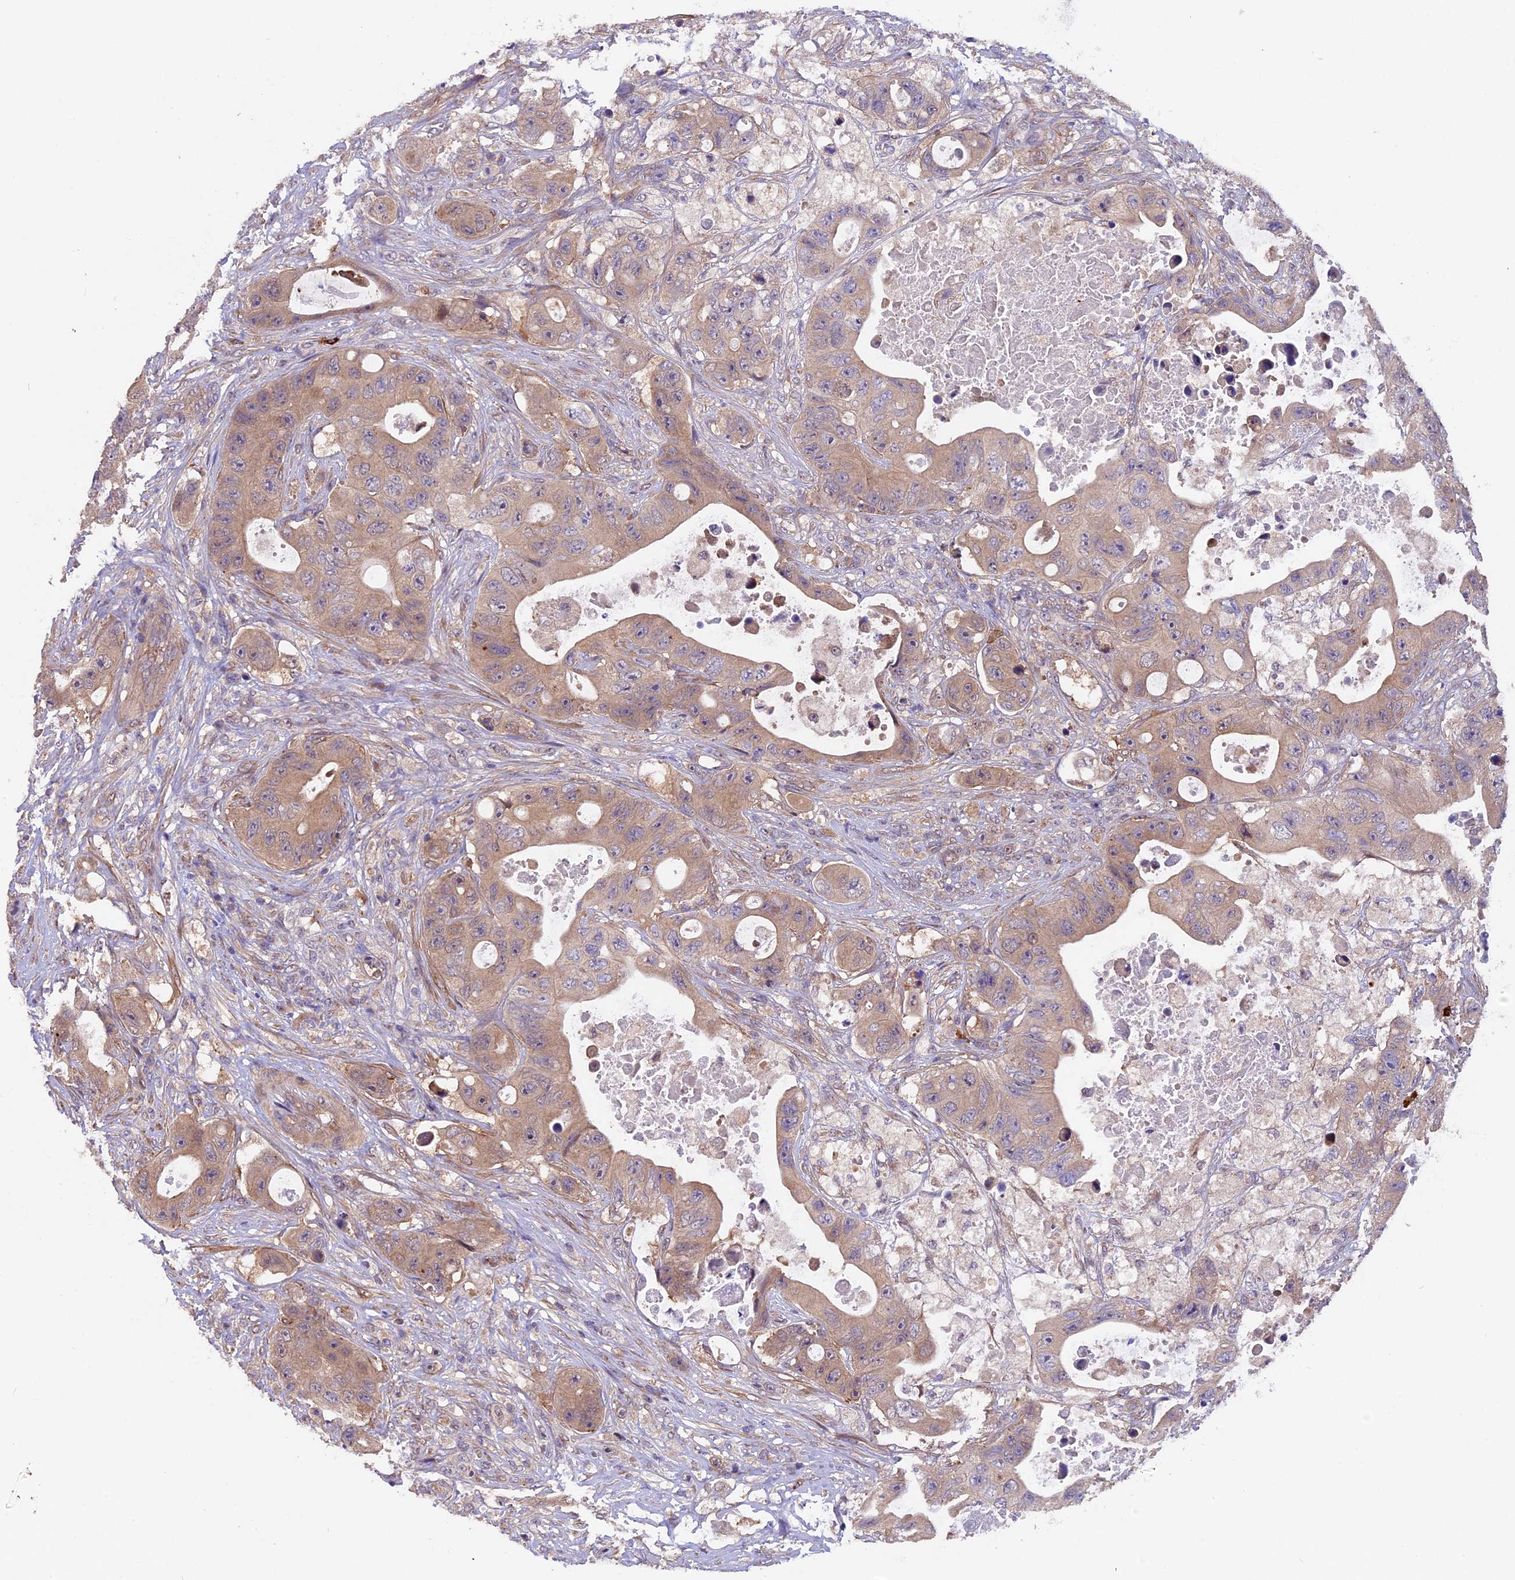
{"staining": {"intensity": "weak", "quantity": ">75%", "location": "cytoplasmic/membranous"}, "tissue": "colorectal cancer", "cell_type": "Tumor cells", "image_type": "cancer", "snomed": [{"axis": "morphology", "description": "Adenocarcinoma, NOS"}, {"axis": "topography", "description": "Colon"}], "caption": "Human colorectal cancer stained with a brown dye shows weak cytoplasmic/membranous positive staining in about >75% of tumor cells.", "gene": "CCDC9B", "patient": {"sex": "female", "age": 46}}